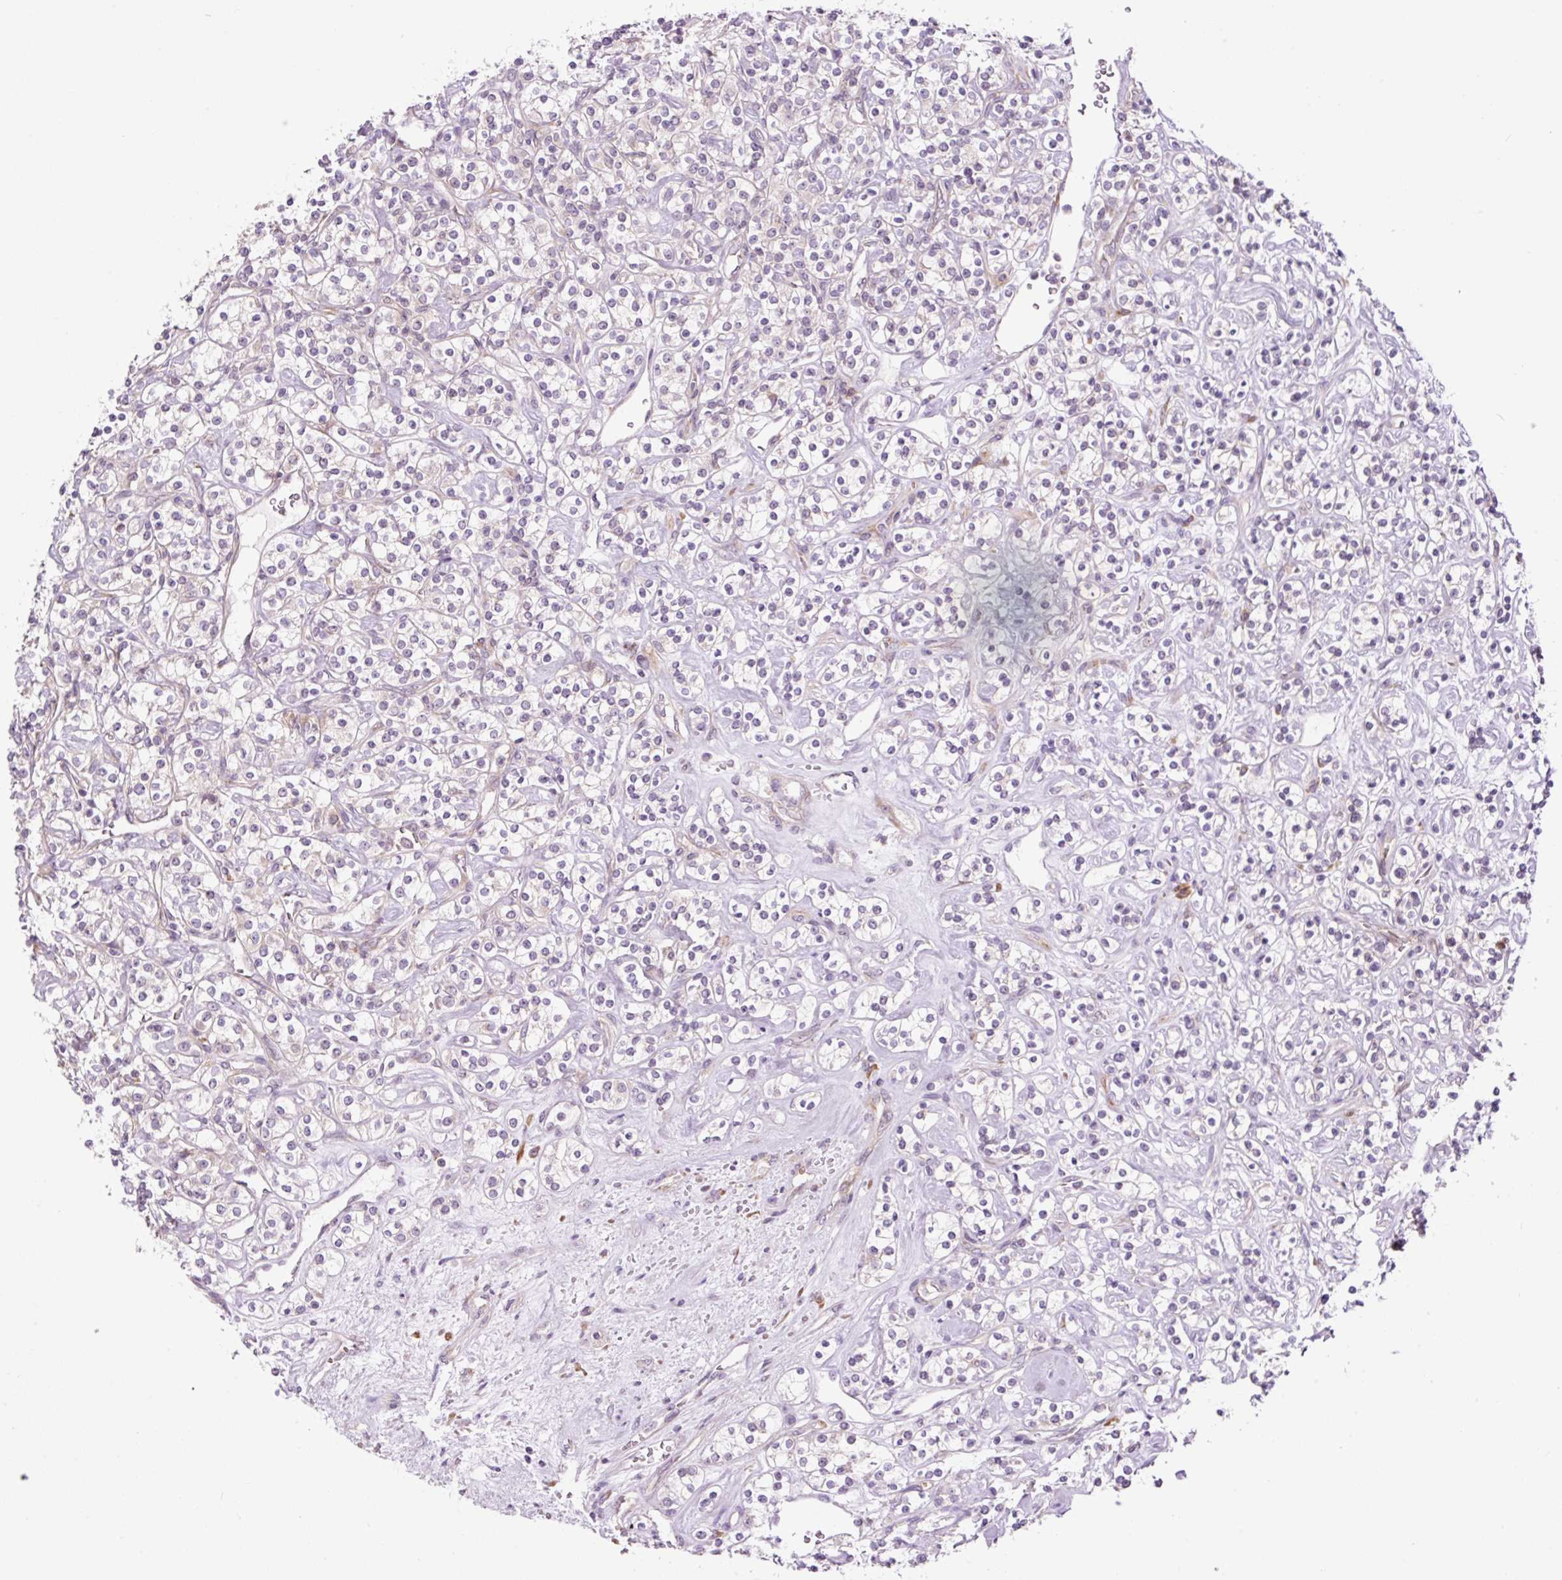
{"staining": {"intensity": "negative", "quantity": "none", "location": "none"}, "tissue": "renal cancer", "cell_type": "Tumor cells", "image_type": "cancer", "snomed": [{"axis": "morphology", "description": "Adenocarcinoma, NOS"}, {"axis": "topography", "description": "Kidney"}], "caption": "This histopathology image is of adenocarcinoma (renal) stained with immunohistochemistry (IHC) to label a protein in brown with the nuclei are counter-stained blue. There is no expression in tumor cells.", "gene": "RPL41", "patient": {"sex": "male", "age": 77}}